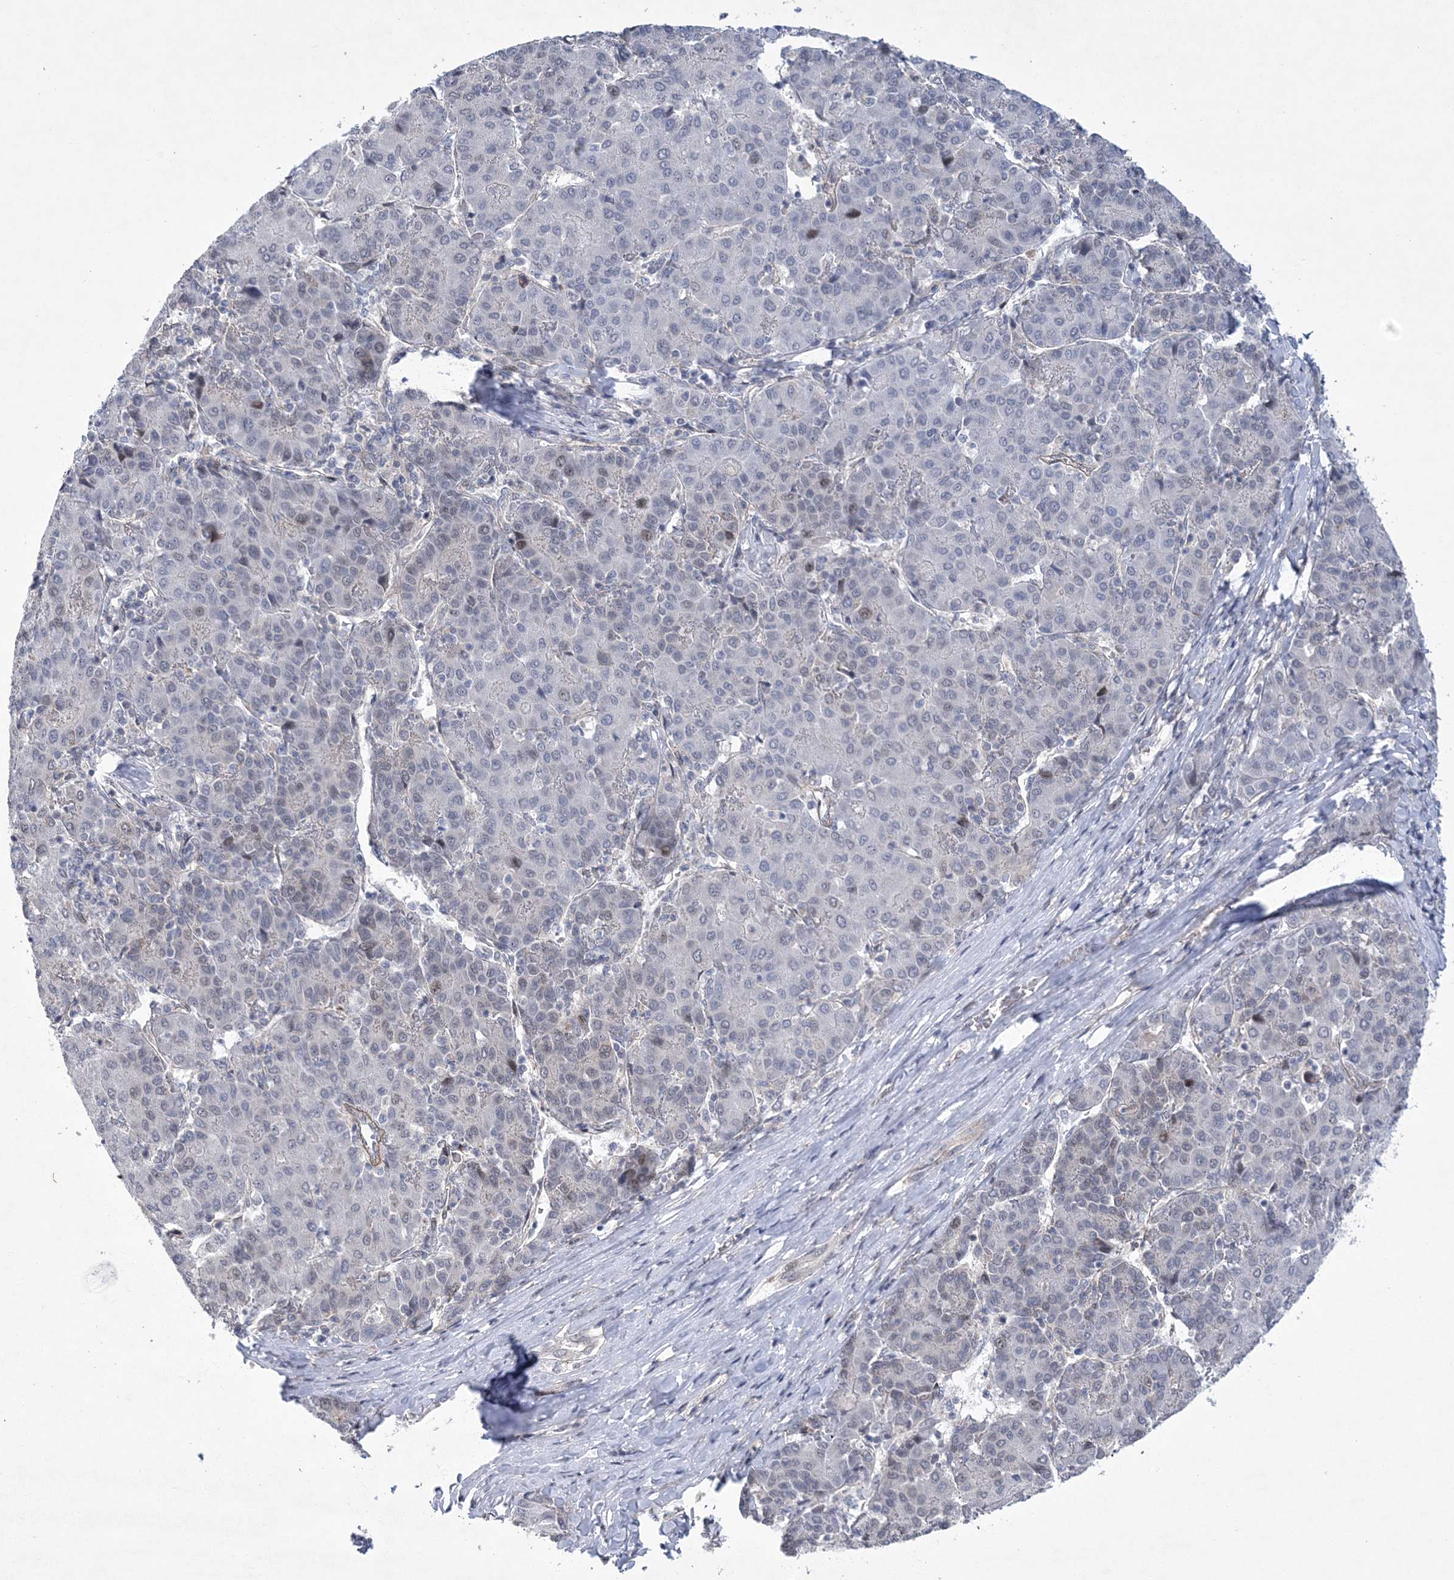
{"staining": {"intensity": "negative", "quantity": "none", "location": "none"}, "tissue": "liver cancer", "cell_type": "Tumor cells", "image_type": "cancer", "snomed": [{"axis": "morphology", "description": "Carcinoma, Hepatocellular, NOS"}, {"axis": "topography", "description": "Liver"}], "caption": "Hepatocellular carcinoma (liver) was stained to show a protein in brown. There is no significant expression in tumor cells.", "gene": "HOMEZ", "patient": {"sex": "male", "age": 65}}